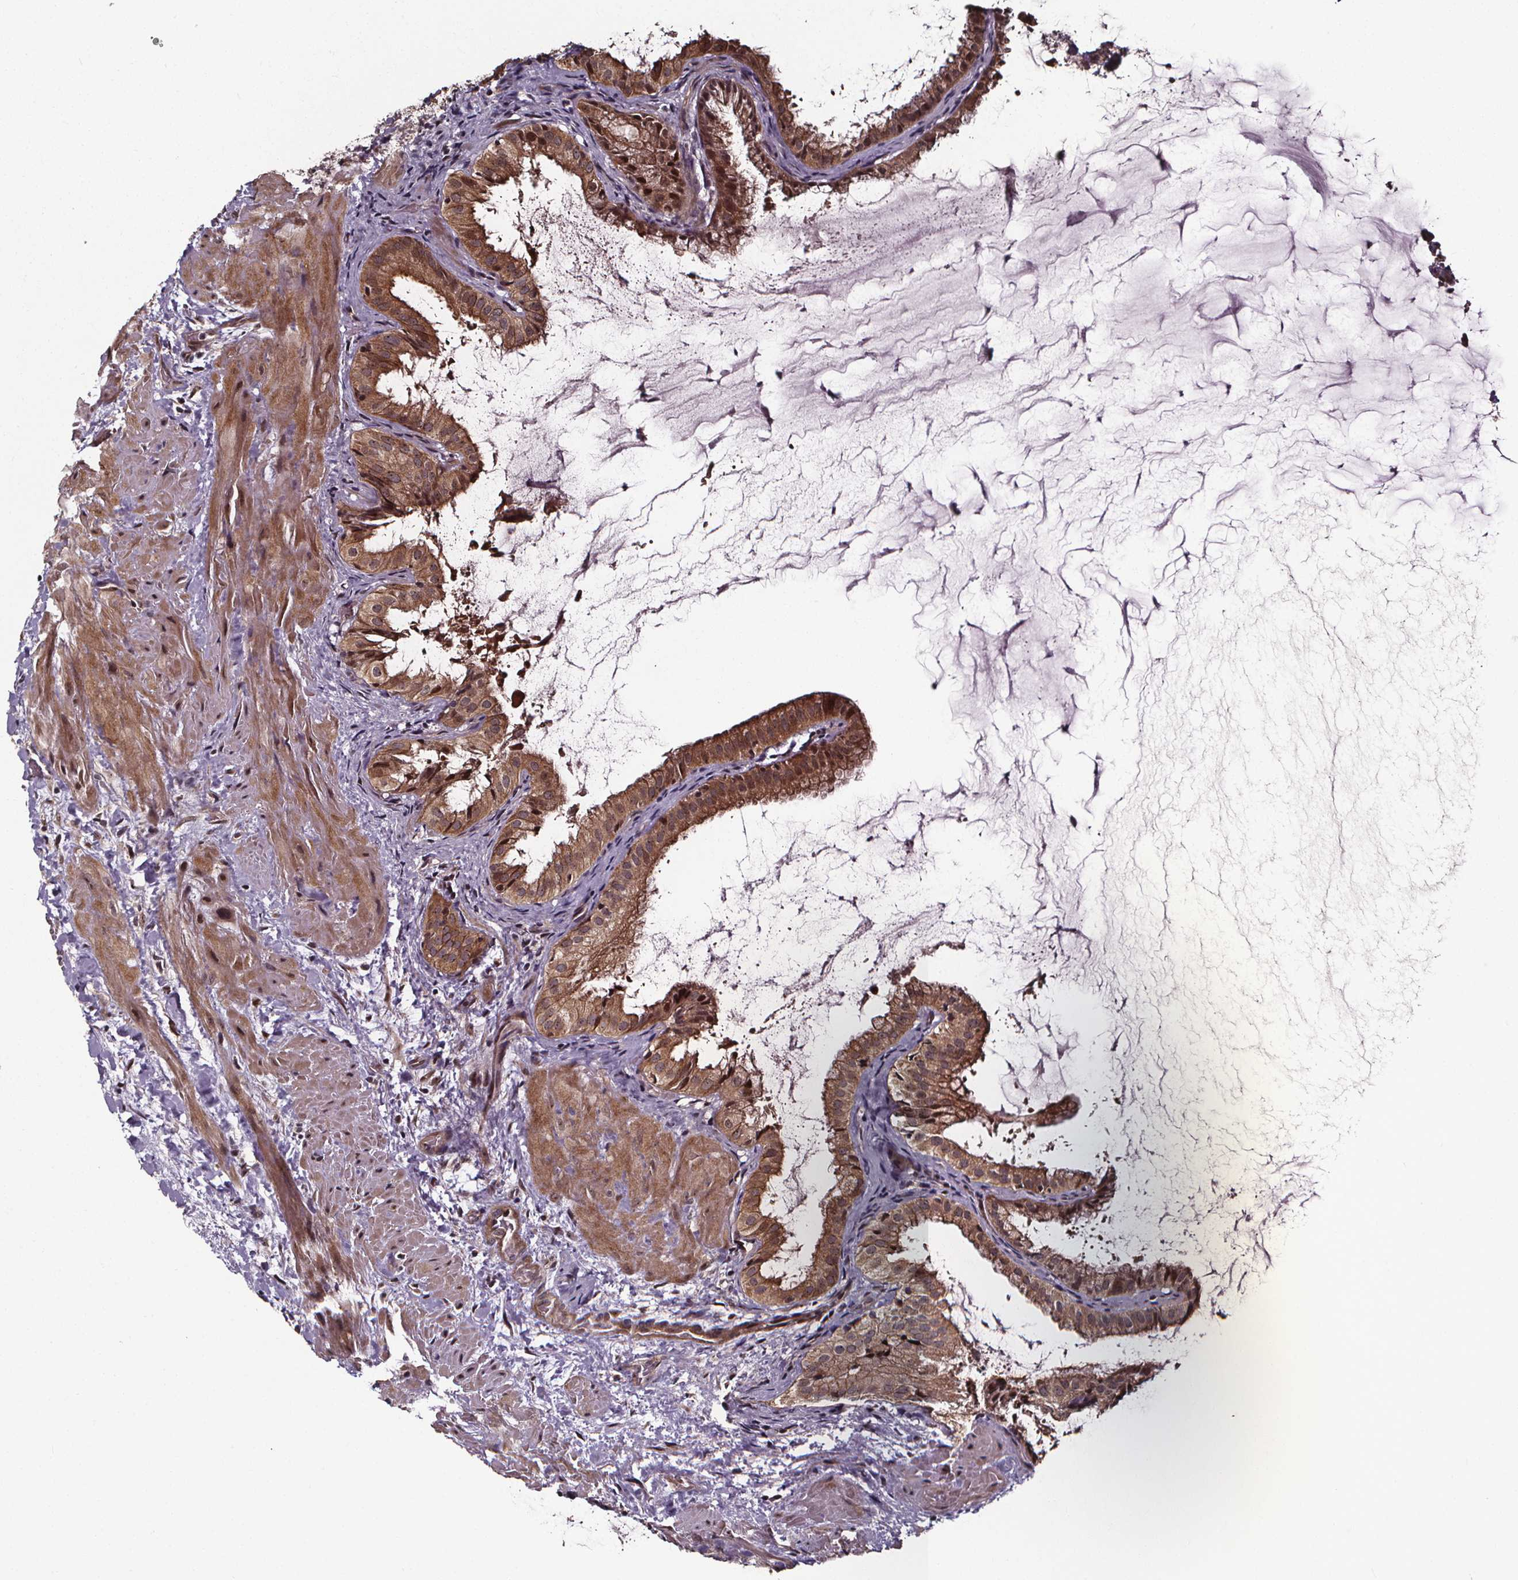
{"staining": {"intensity": "moderate", "quantity": ">75%", "location": "cytoplasmic/membranous,nuclear"}, "tissue": "gallbladder", "cell_type": "Glandular cells", "image_type": "normal", "snomed": [{"axis": "morphology", "description": "Normal tissue, NOS"}, {"axis": "topography", "description": "Gallbladder"}], "caption": "Protein analysis of benign gallbladder demonstrates moderate cytoplasmic/membranous,nuclear expression in approximately >75% of glandular cells.", "gene": "DDIT3", "patient": {"sex": "male", "age": 70}}